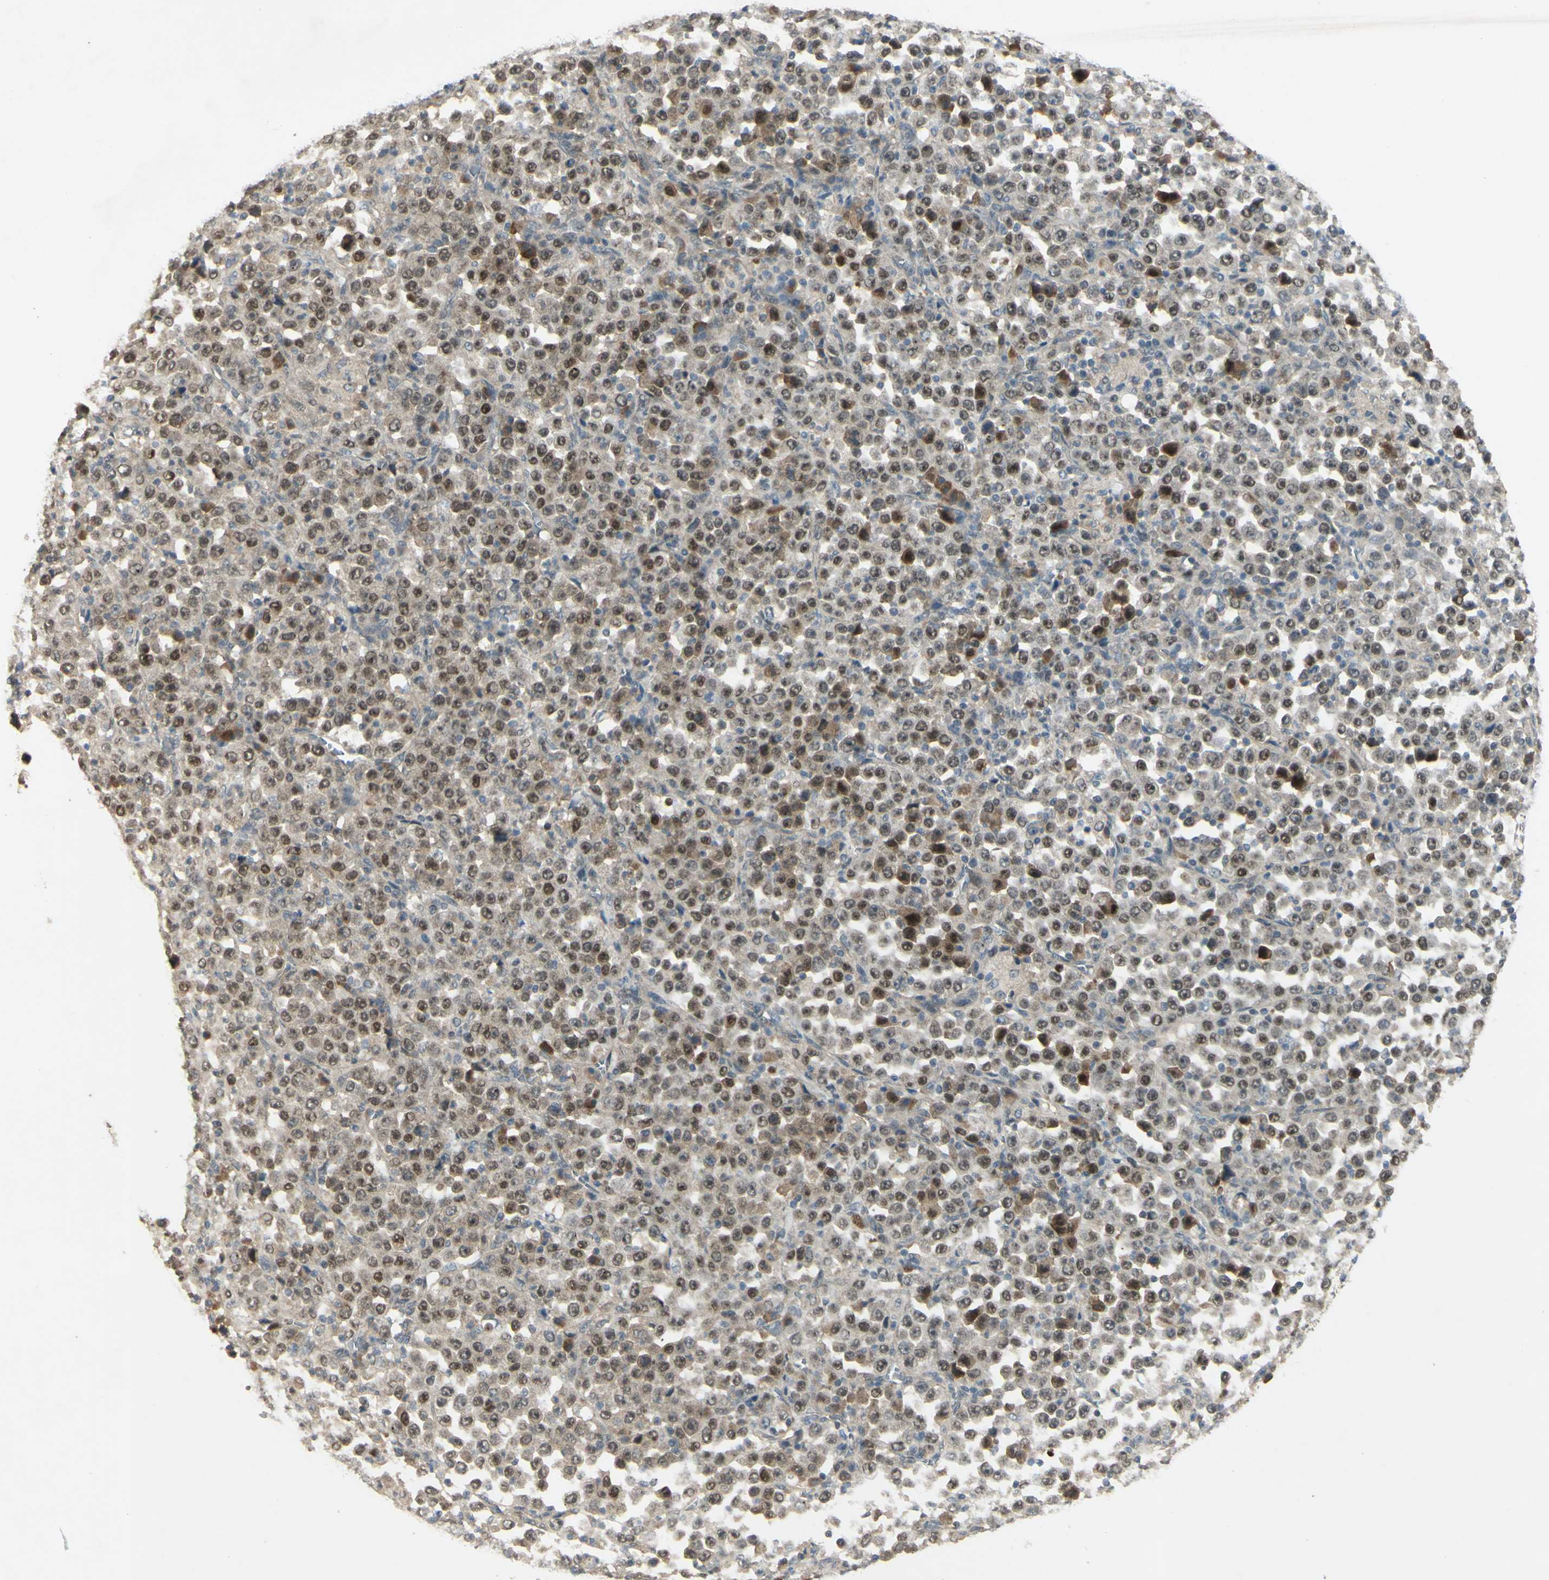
{"staining": {"intensity": "strong", "quantity": "<25%", "location": "nuclear"}, "tissue": "stomach cancer", "cell_type": "Tumor cells", "image_type": "cancer", "snomed": [{"axis": "morphology", "description": "Normal tissue, NOS"}, {"axis": "morphology", "description": "Adenocarcinoma, NOS"}, {"axis": "topography", "description": "Stomach, upper"}, {"axis": "topography", "description": "Stomach"}], "caption": "Human stomach cancer (adenocarcinoma) stained for a protein (brown) exhibits strong nuclear positive positivity in approximately <25% of tumor cells.", "gene": "RAD18", "patient": {"sex": "male", "age": 59}}